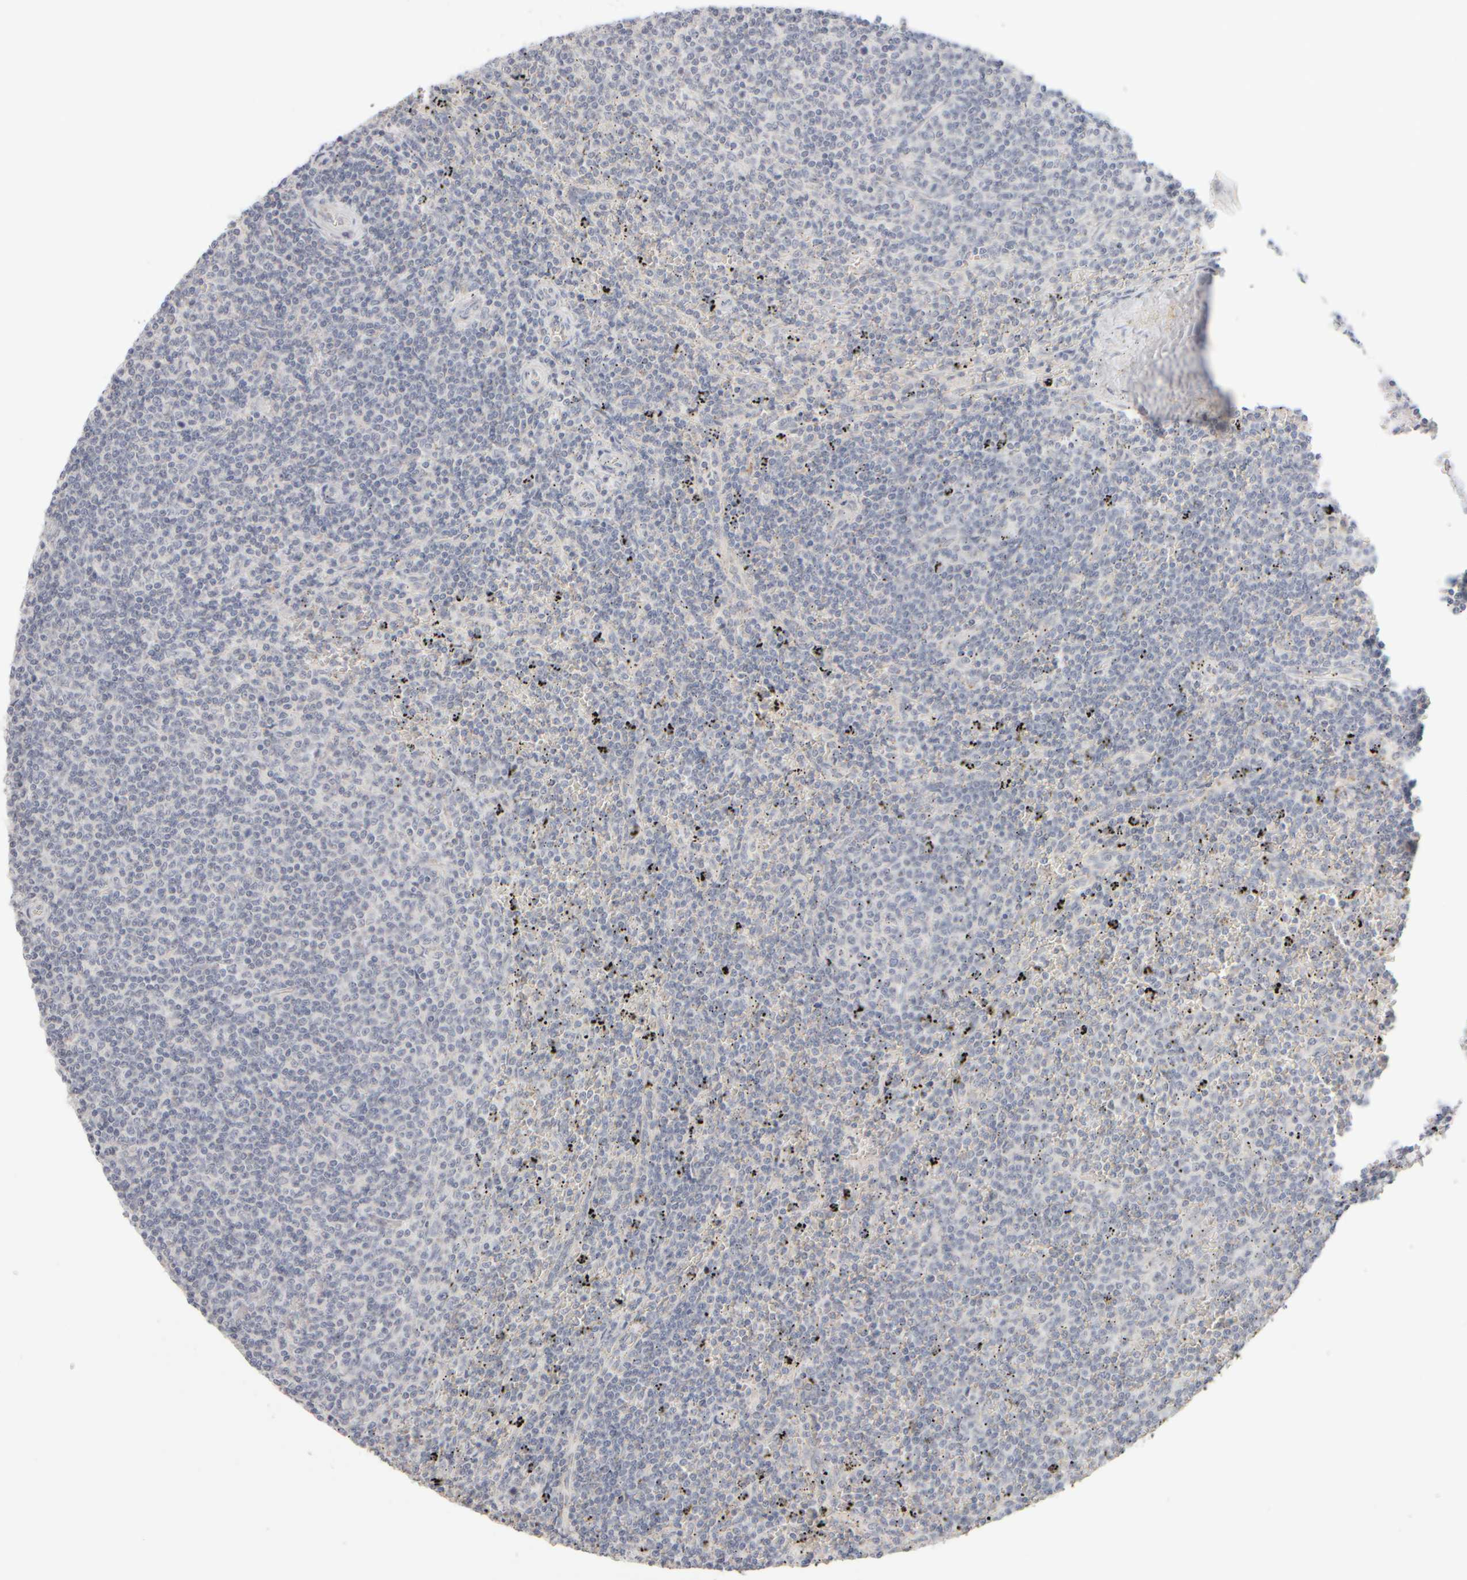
{"staining": {"intensity": "negative", "quantity": "none", "location": "none"}, "tissue": "lymphoma", "cell_type": "Tumor cells", "image_type": "cancer", "snomed": [{"axis": "morphology", "description": "Malignant lymphoma, non-Hodgkin's type, Low grade"}, {"axis": "topography", "description": "Spleen"}], "caption": "This is a histopathology image of immunohistochemistry (IHC) staining of malignant lymphoma, non-Hodgkin's type (low-grade), which shows no staining in tumor cells.", "gene": "ZNF112", "patient": {"sex": "female", "age": 50}}